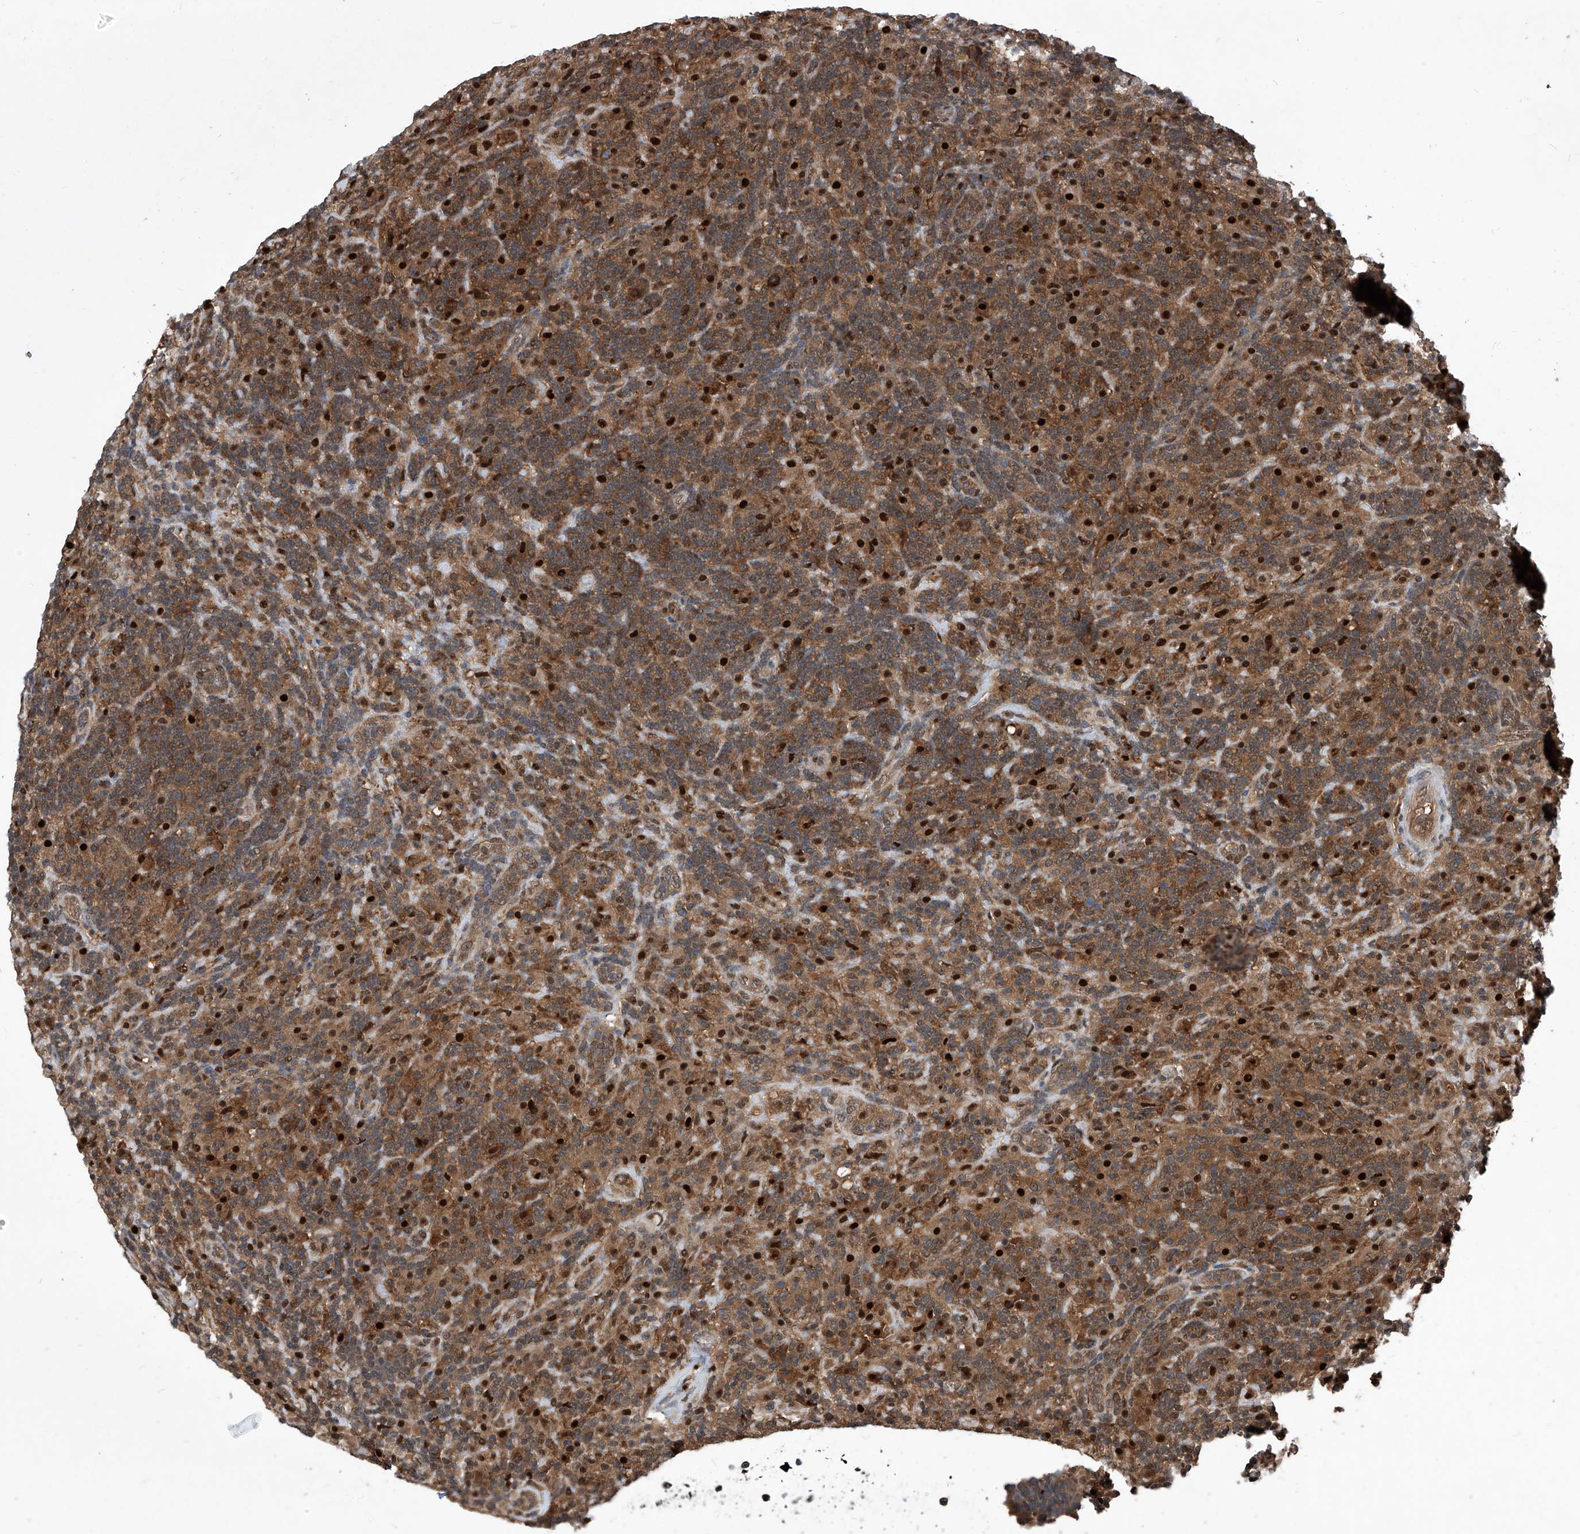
{"staining": {"intensity": "moderate", "quantity": ">75%", "location": "nuclear"}, "tissue": "lymphoma", "cell_type": "Tumor cells", "image_type": "cancer", "snomed": [{"axis": "morphology", "description": "Hodgkin's disease, NOS"}, {"axis": "topography", "description": "Lymph node"}], "caption": "A medium amount of moderate nuclear expression is identified in approximately >75% of tumor cells in lymphoma tissue. Immunohistochemistry (ihc) stains the protein of interest in brown and the nuclei are stained blue.", "gene": "PSMB1", "patient": {"sex": "male", "age": 70}}